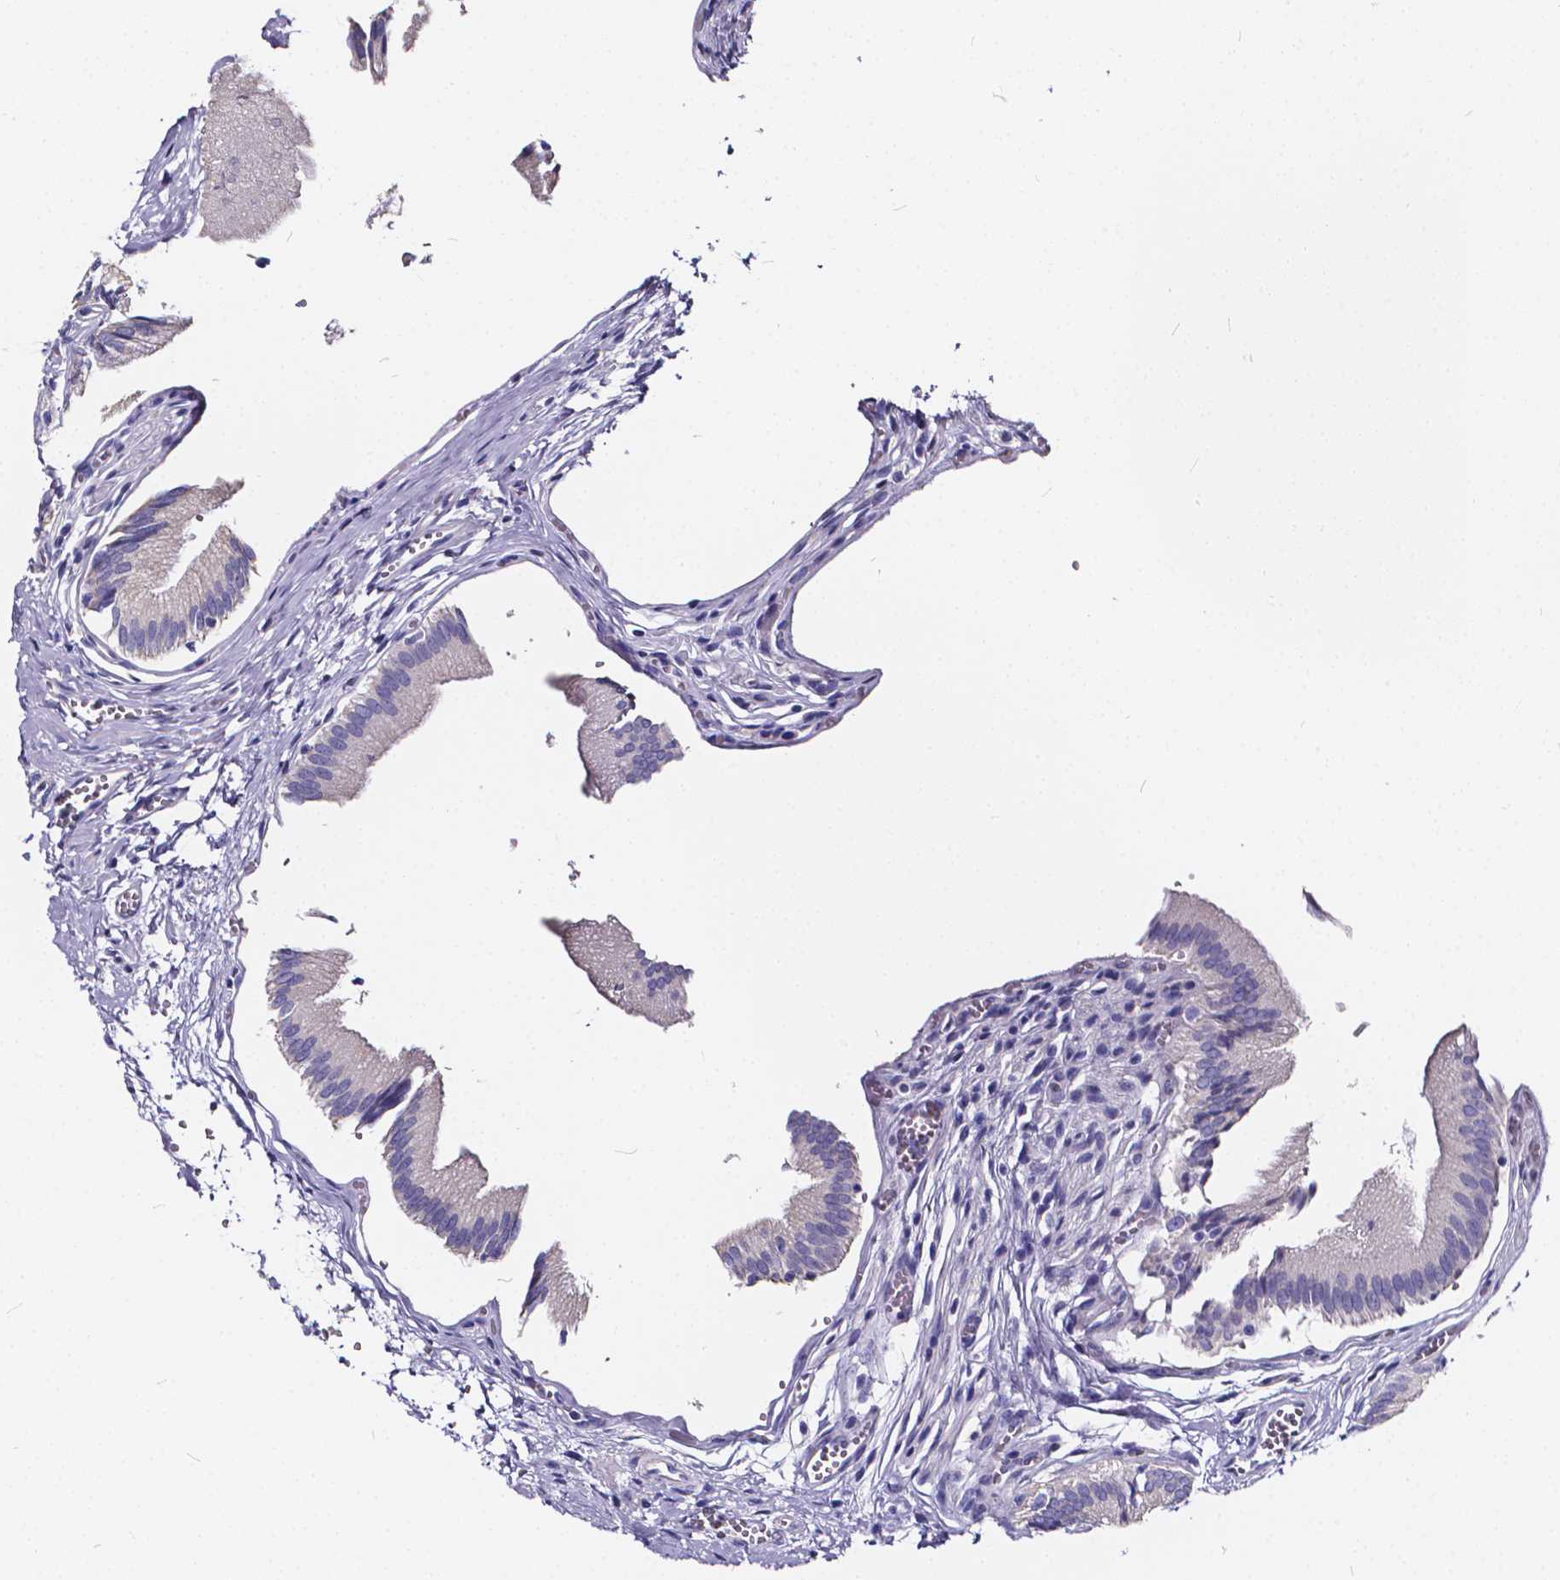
{"staining": {"intensity": "negative", "quantity": "none", "location": "none"}, "tissue": "gallbladder", "cell_type": "Glandular cells", "image_type": "normal", "snomed": [{"axis": "morphology", "description": "Normal tissue, NOS"}, {"axis": "topography", "description": "Gallbladder"}, {"axis": "topography", "description": "Peripheral nerve tissue"}], "caption": "This is an immunohistochemistry (IHC) histopathology image of unremarkable gallbladder. There is no positivity in glandular cells.", "gene": "SPEF2", "patient": {"sex": "male", "age": 17}}